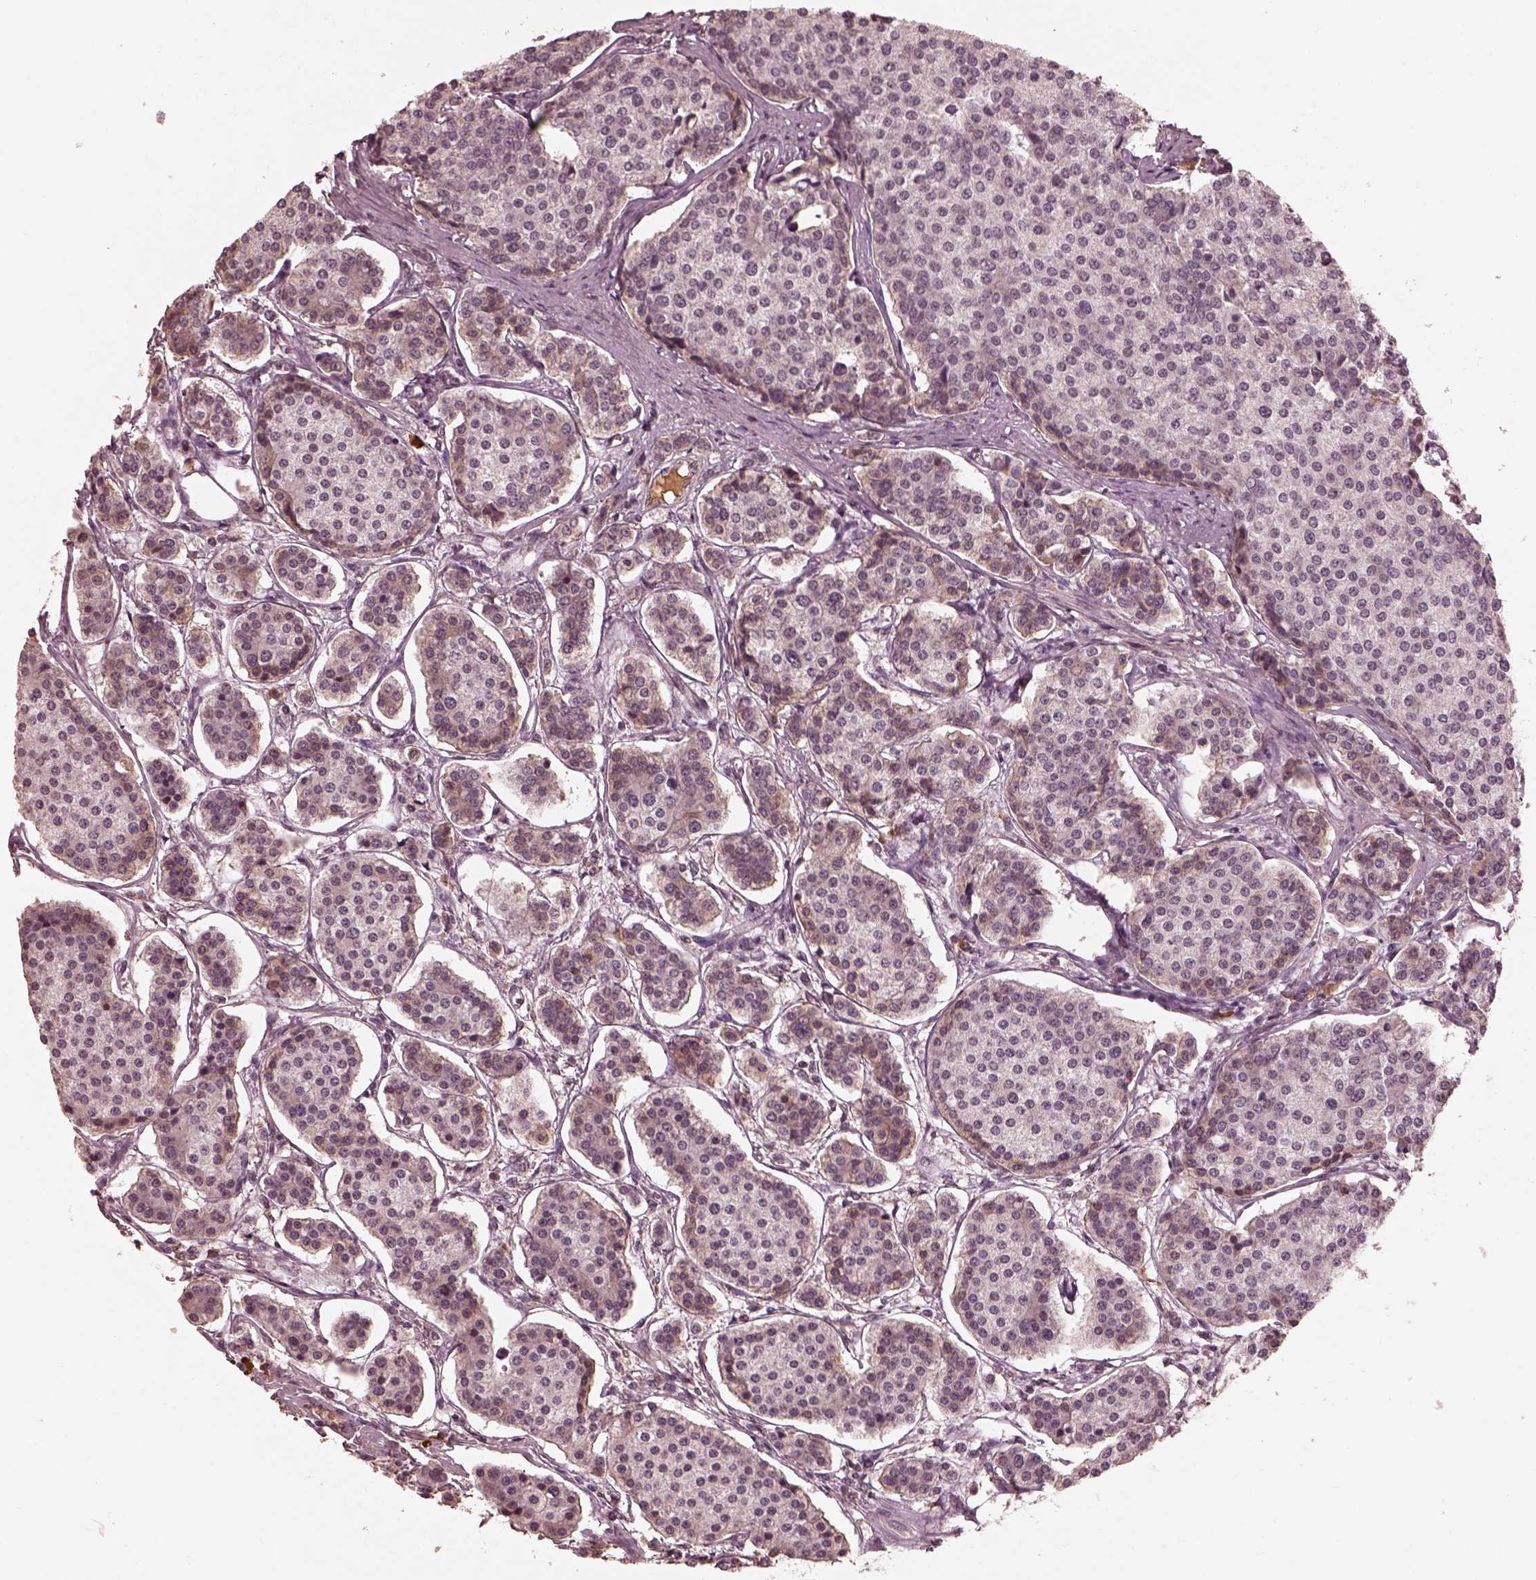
{"staining": {"intensity": "negative", "quantity": "none", "location": "none"}, "tissue": "carcinoid", "cell_type": "Tumor cells", "image_type": "cancer", "snomed": [{"axis": "morphology", "description": "Carcinoid, malignant, NOS"}, {"axis": "topography", "description": "Small intestine"}], "caption": "Immunohistochemistry histopathology image of human malignant carcinoid stained for a protein (brown), which demonstrates no positivity in tumor cells. (DAB immunohistochemistry (IHC), high magnification).", "gene": "CALR3", "patient": {"sex": "female", "age": 65}}